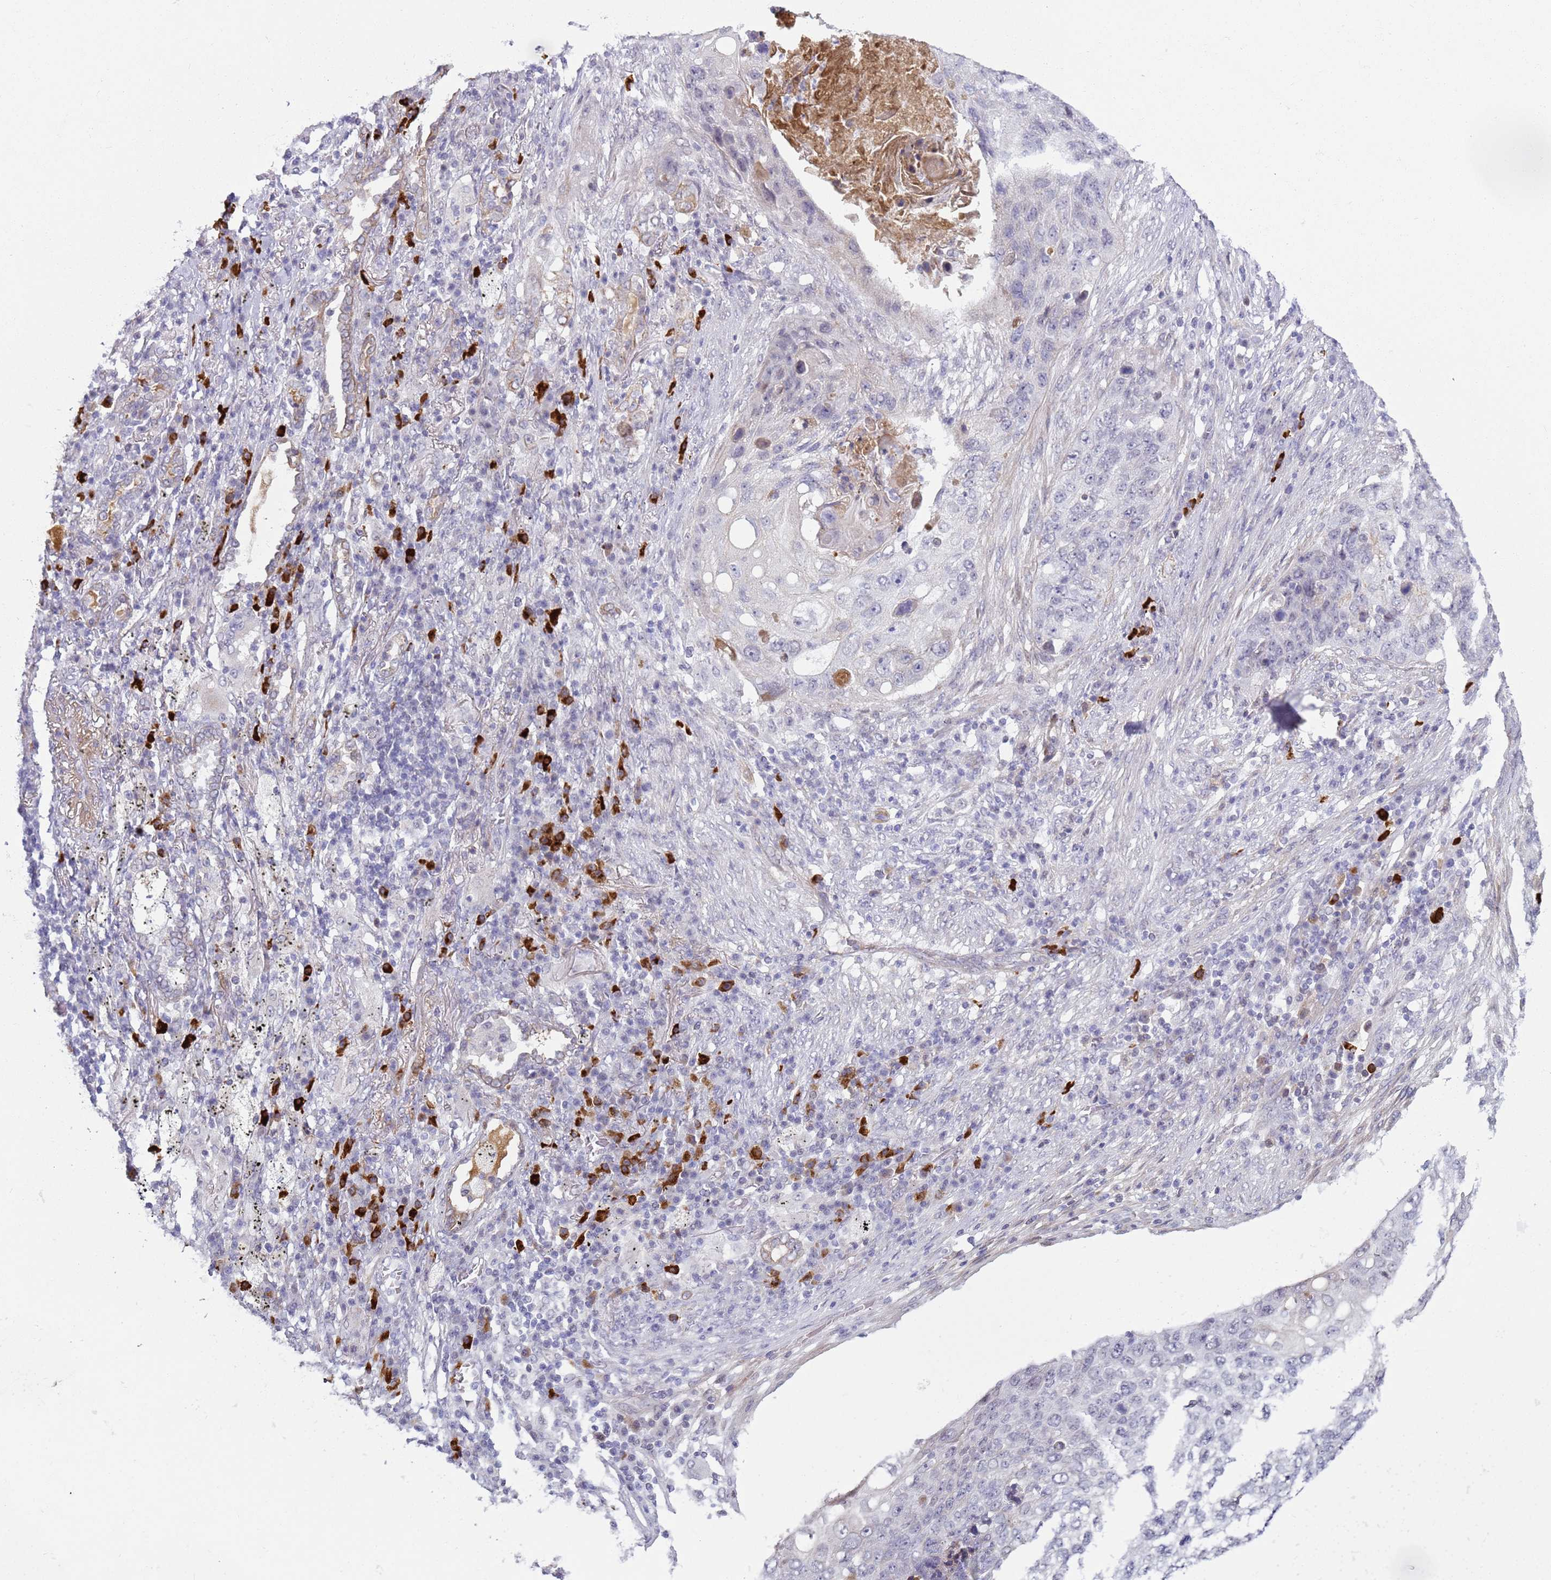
{"staining": {"intensity": "negative", "quantity": "none", "location": "none"}, "tissue": "lung cancer", "cell_type": "Tumor cells", "image_type": "cancer", "snomed": [{"axis": "morphology", "description": "Squamous cell carcinoma, NOS"}, {"axis": "topography", "description": "Lung"}], "caption": "Immunohistochemistry (IHC) image of lung cancer (squamous cell carcinoma) stained for a protein (brown), which shows no positivity in tumor cells.", "gene": "NPAP1", "patient": {"sex": "female", "age": 63}}